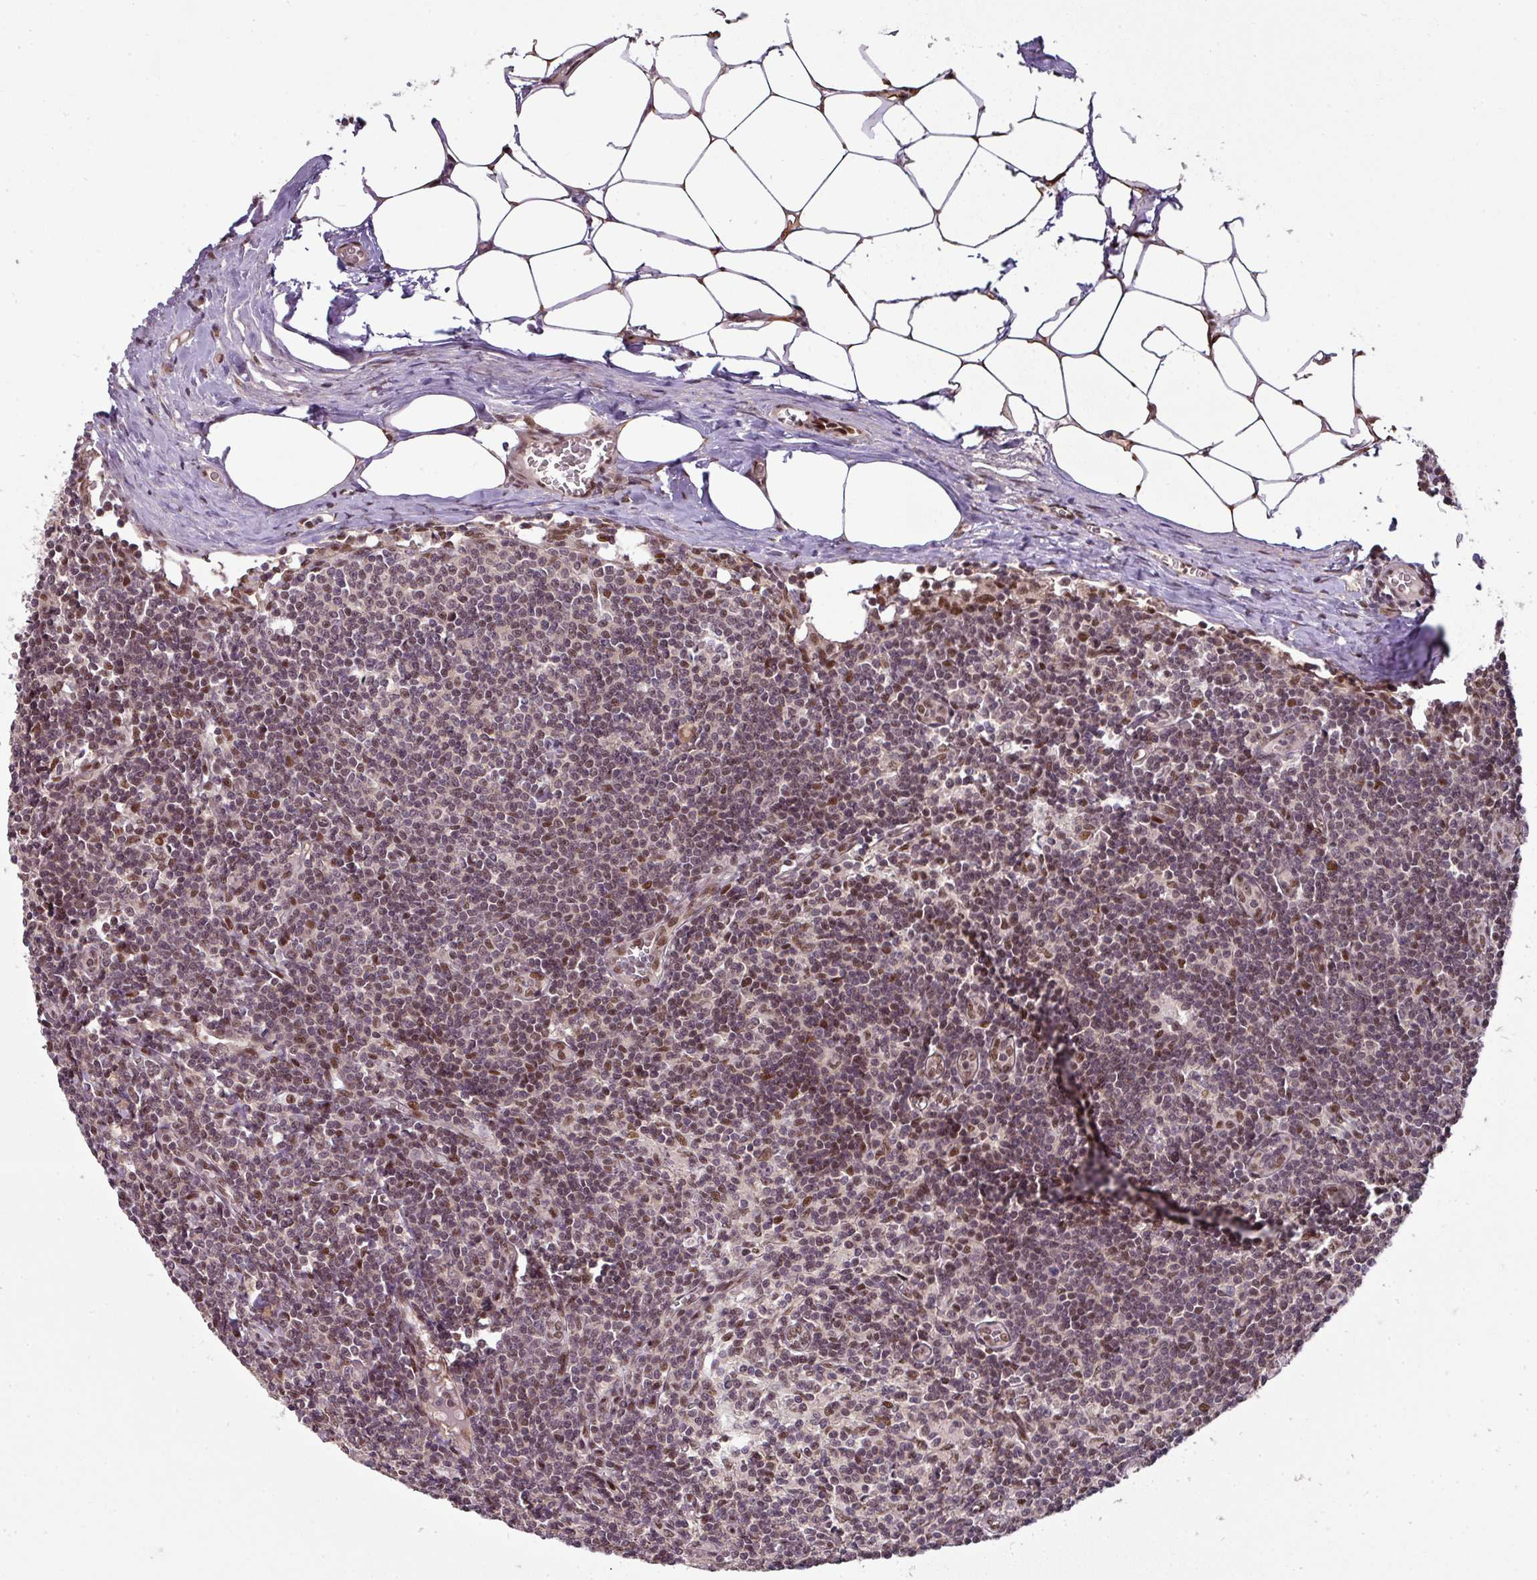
{"staining": {"intensity": "moderate", "quantity": "<25%", "location": "nuclear"}, "tissue": "lymph node", "cell_type": "Germinal center cells", "image_type": "normal", "snomed": [{"axis": "morphology", "description": "Normal tissue, NOS"}, {"axis": "topography", "description": "Lymph node"}], "caption": "Protein expression analysis of normal human lymph node reveals moderate nuclear staining in about <25% of germinal center cells. (brown staining indicates protein expression, while blue staining denotes nuclei).", "gene": "CIC", "patient": {"sex": "female", "age": 59}}